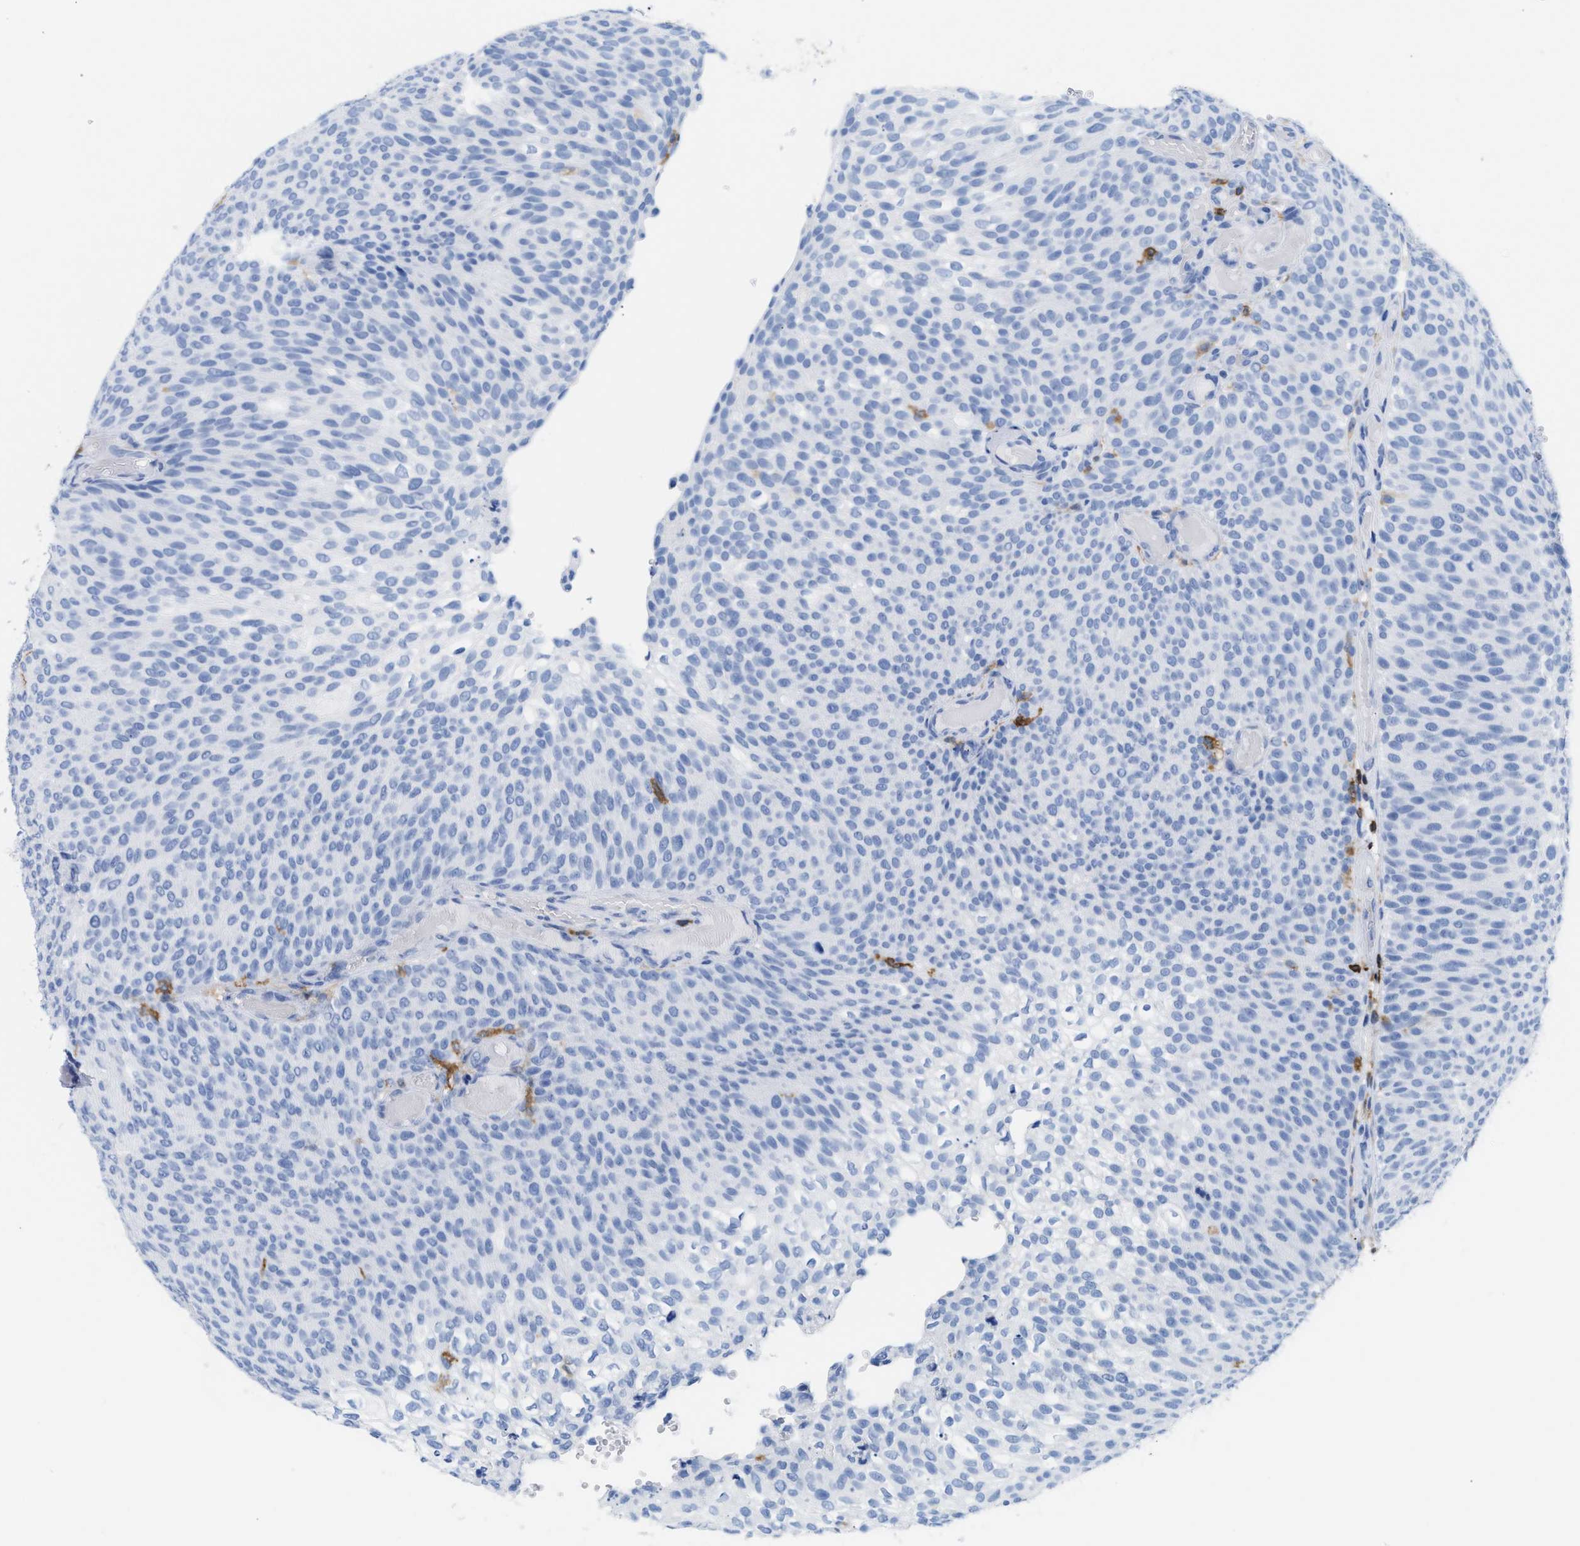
{"staining": {"intensity": "negative", "quantity": "none", "location": "none"}, "tissue": "urothelial cancer", "cell_type": "Tumor cells", "image_type": "cancer", "snomed": [{"axis": "morphology", "description": "Urothelial carcinoma, Low grade"}, {"axis": "topography", "description": "Urinary bladder"}], "caption": "A histopathology image of human urothelial cancer is negative for staining in tumor cells.", "gene": "LCP1", "patient": {"sex": "male", "age": 78}}